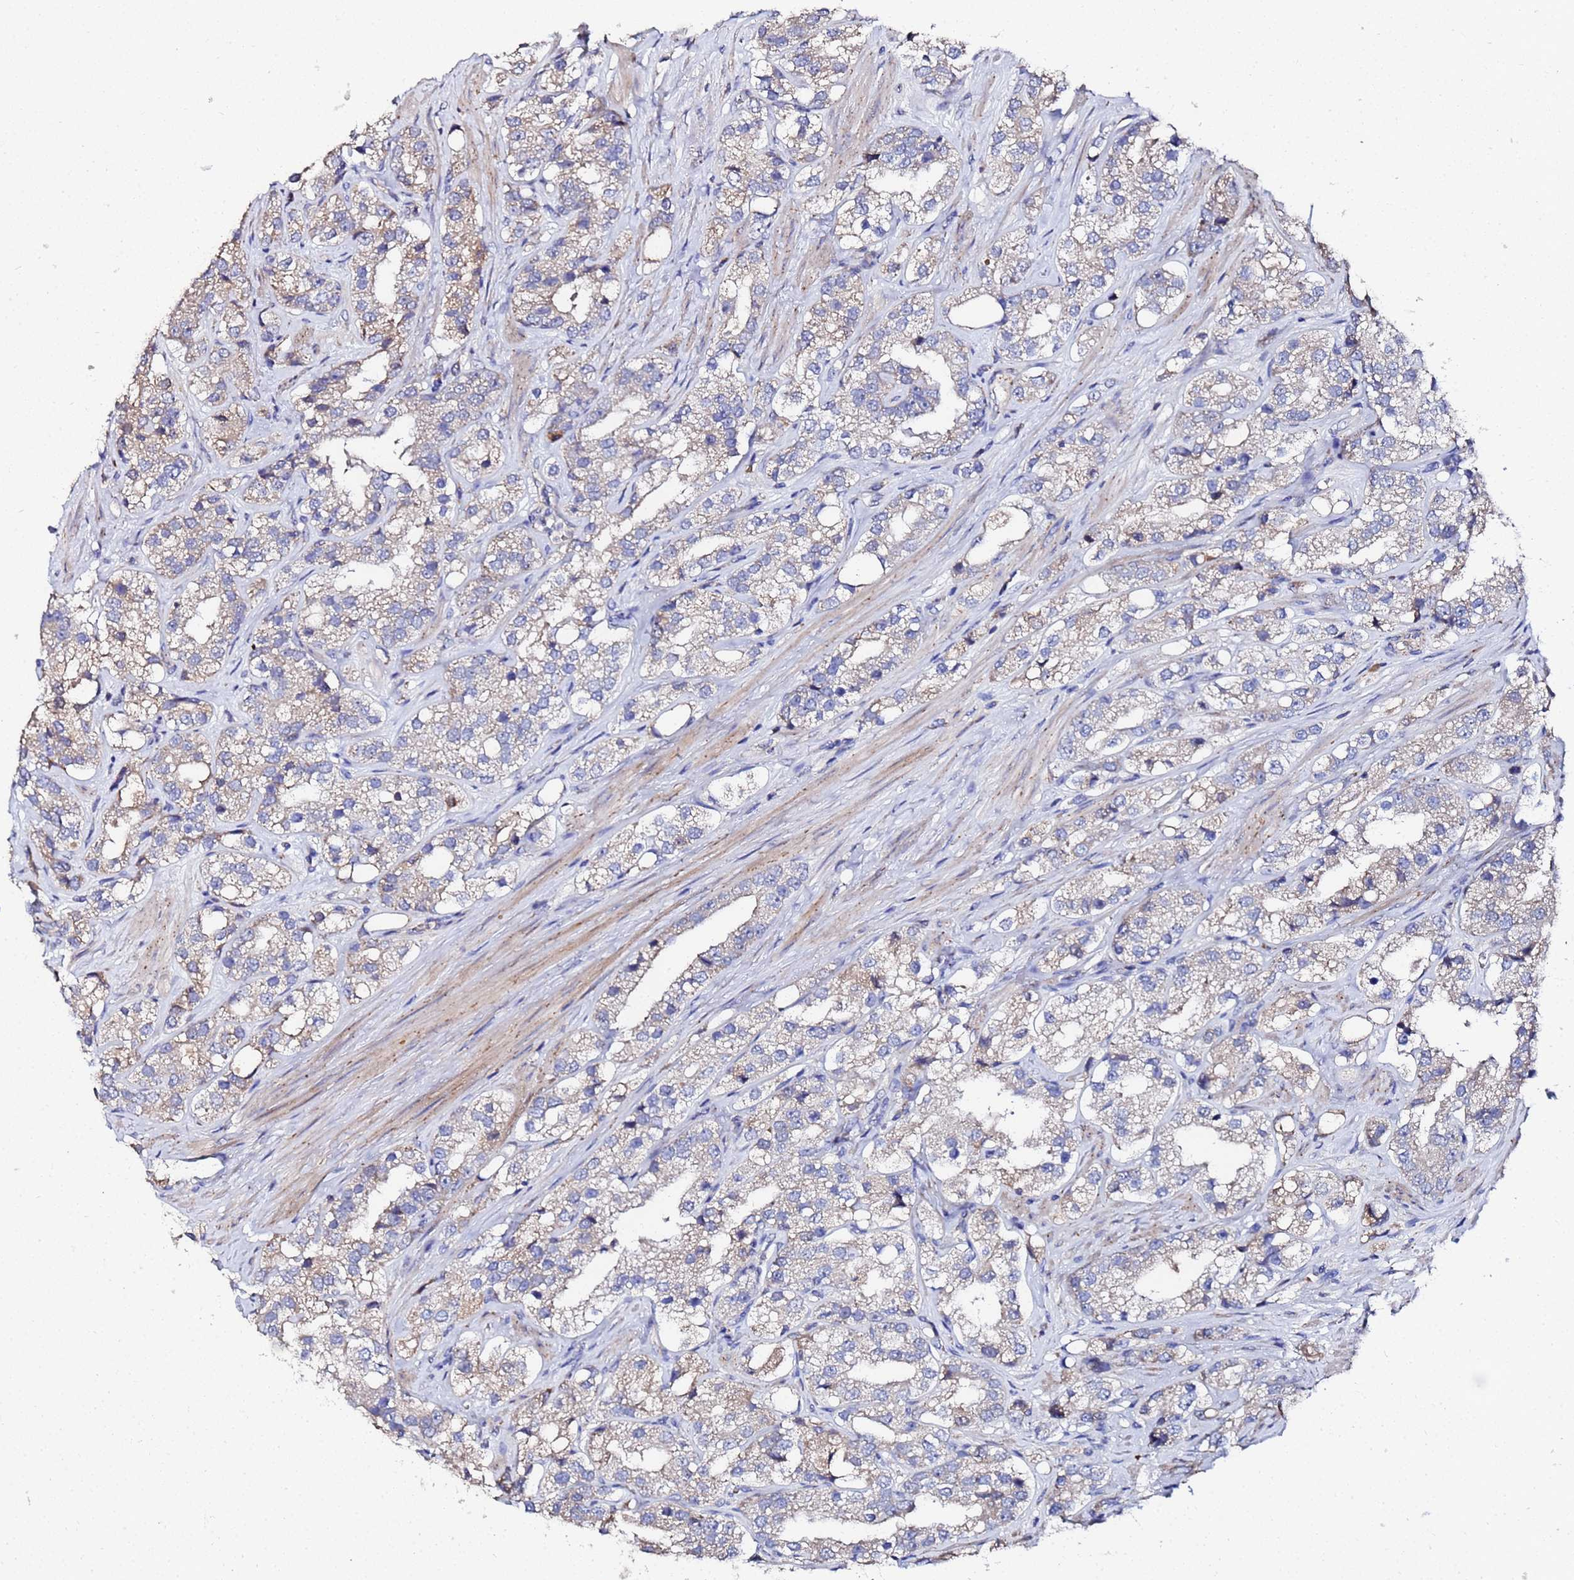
{"staining": {"intensity": "weak", "quantity": "<25%", "location": "cytoplasmic/membranous"}, "tissue": "prostate cancer", "cell_type": "Tumor cells", "image_type": "cancer", "snomed": [{"axis": "morphology", "description": "Adenocarcinoma, NOS"}, {"axis": "topography", "description": "Prostate"}], "caption": "Human prostate cancer (adenocarcinoma) stained for a protein using immunohistochemistry shows no staining in tumor cells.", "gene": "TCP10L", "patient": {"sex": "male", "age": 79}}